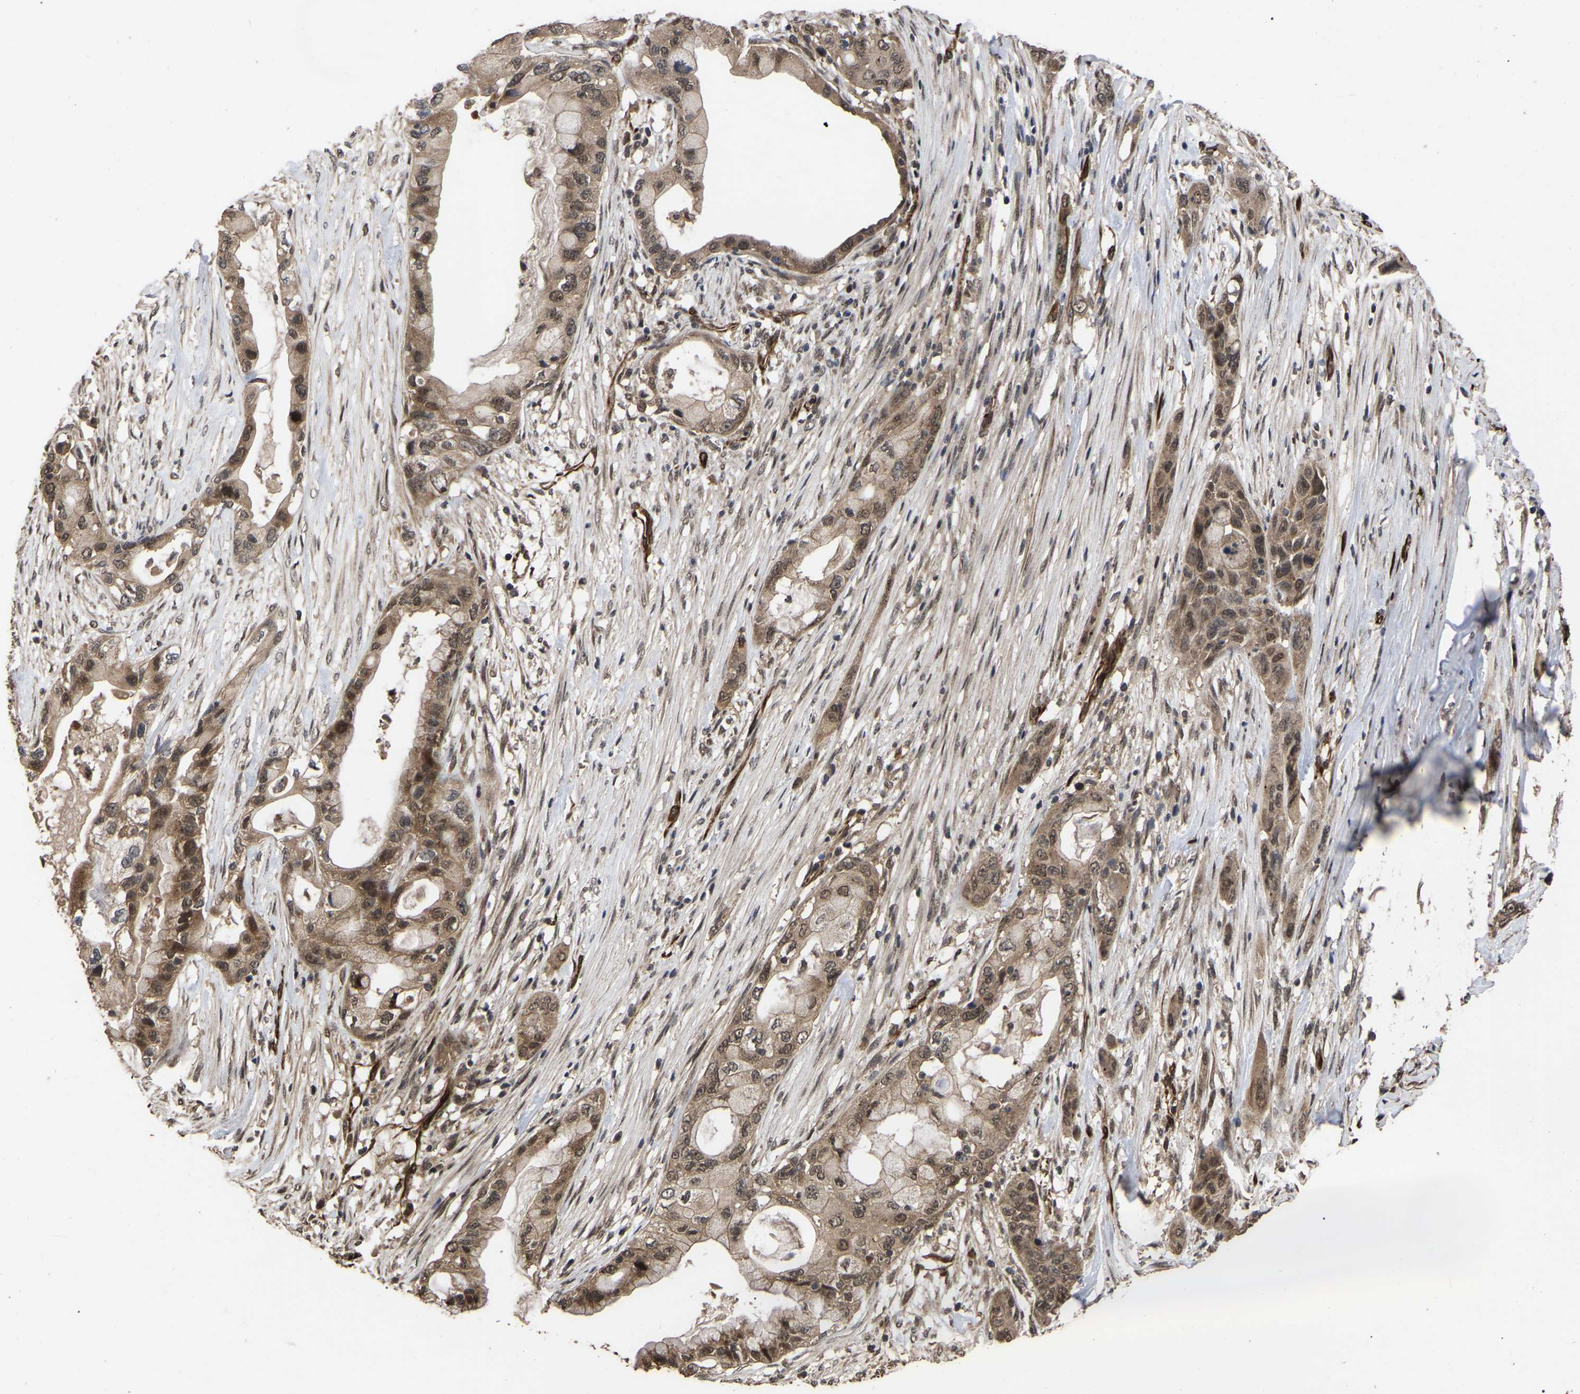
{"staining": {"intensity": "moderate", "quantity": ">75%", "location": "cytoplasmic/membranous,nuclear"}, "tissue": "pancreatic cancer", "cell_type": "Tumor cells", "image_type": "cancer", "snomed": [{"axis": "morphology", "description": "Adenocarcinoma, NOS"}, {"axis": "topography", "description": "Pancreas"}], "caption": "This is a micrograph of immunohistochemistry (IHC) staining of adenocarcinoma (pancreatic), which shows moderate positivity in the cytoplasmic/membranous and nuclear of tumor cells.", "gene": "FAM161B", "patient": {"sex": "male", "age": 53}}